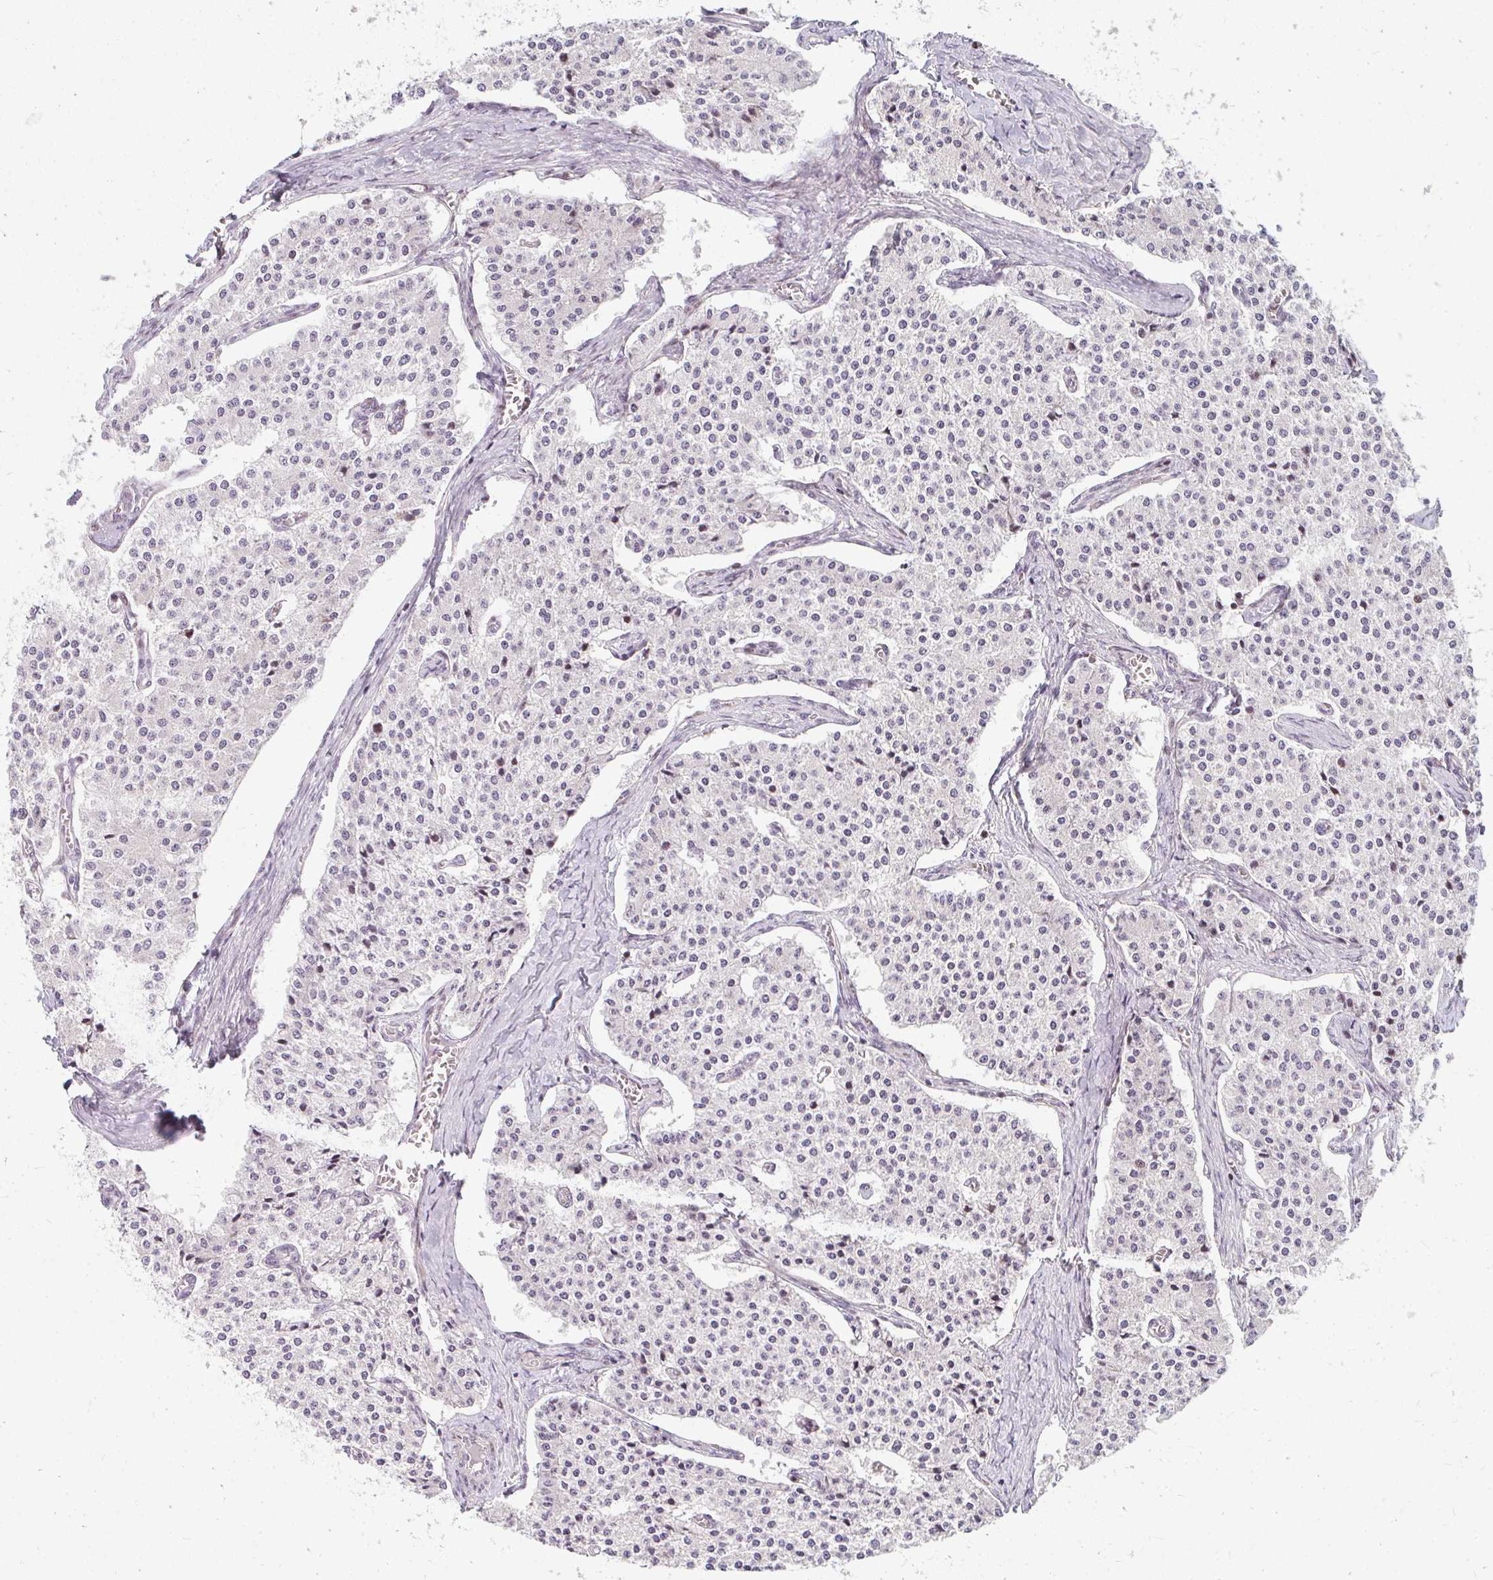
{"staining": {"intensity": "negative", "quantity": "none", "location": "none"}, "tissue": "carcinoid", "cell_type": "Tumor cells", "image_type": "cancer", "snomed": [{"axis": "morphology", "description": "Carcinoid, malignant, NOS"}, {"axis": "topography", "description": "Colon"}], "caption": "Photomicrograph shows no significant protein staining in tumor cells of carcinoid (malignant).", "gene": "PLA2G5", "patient": {"sex": "female", "age": 52}}